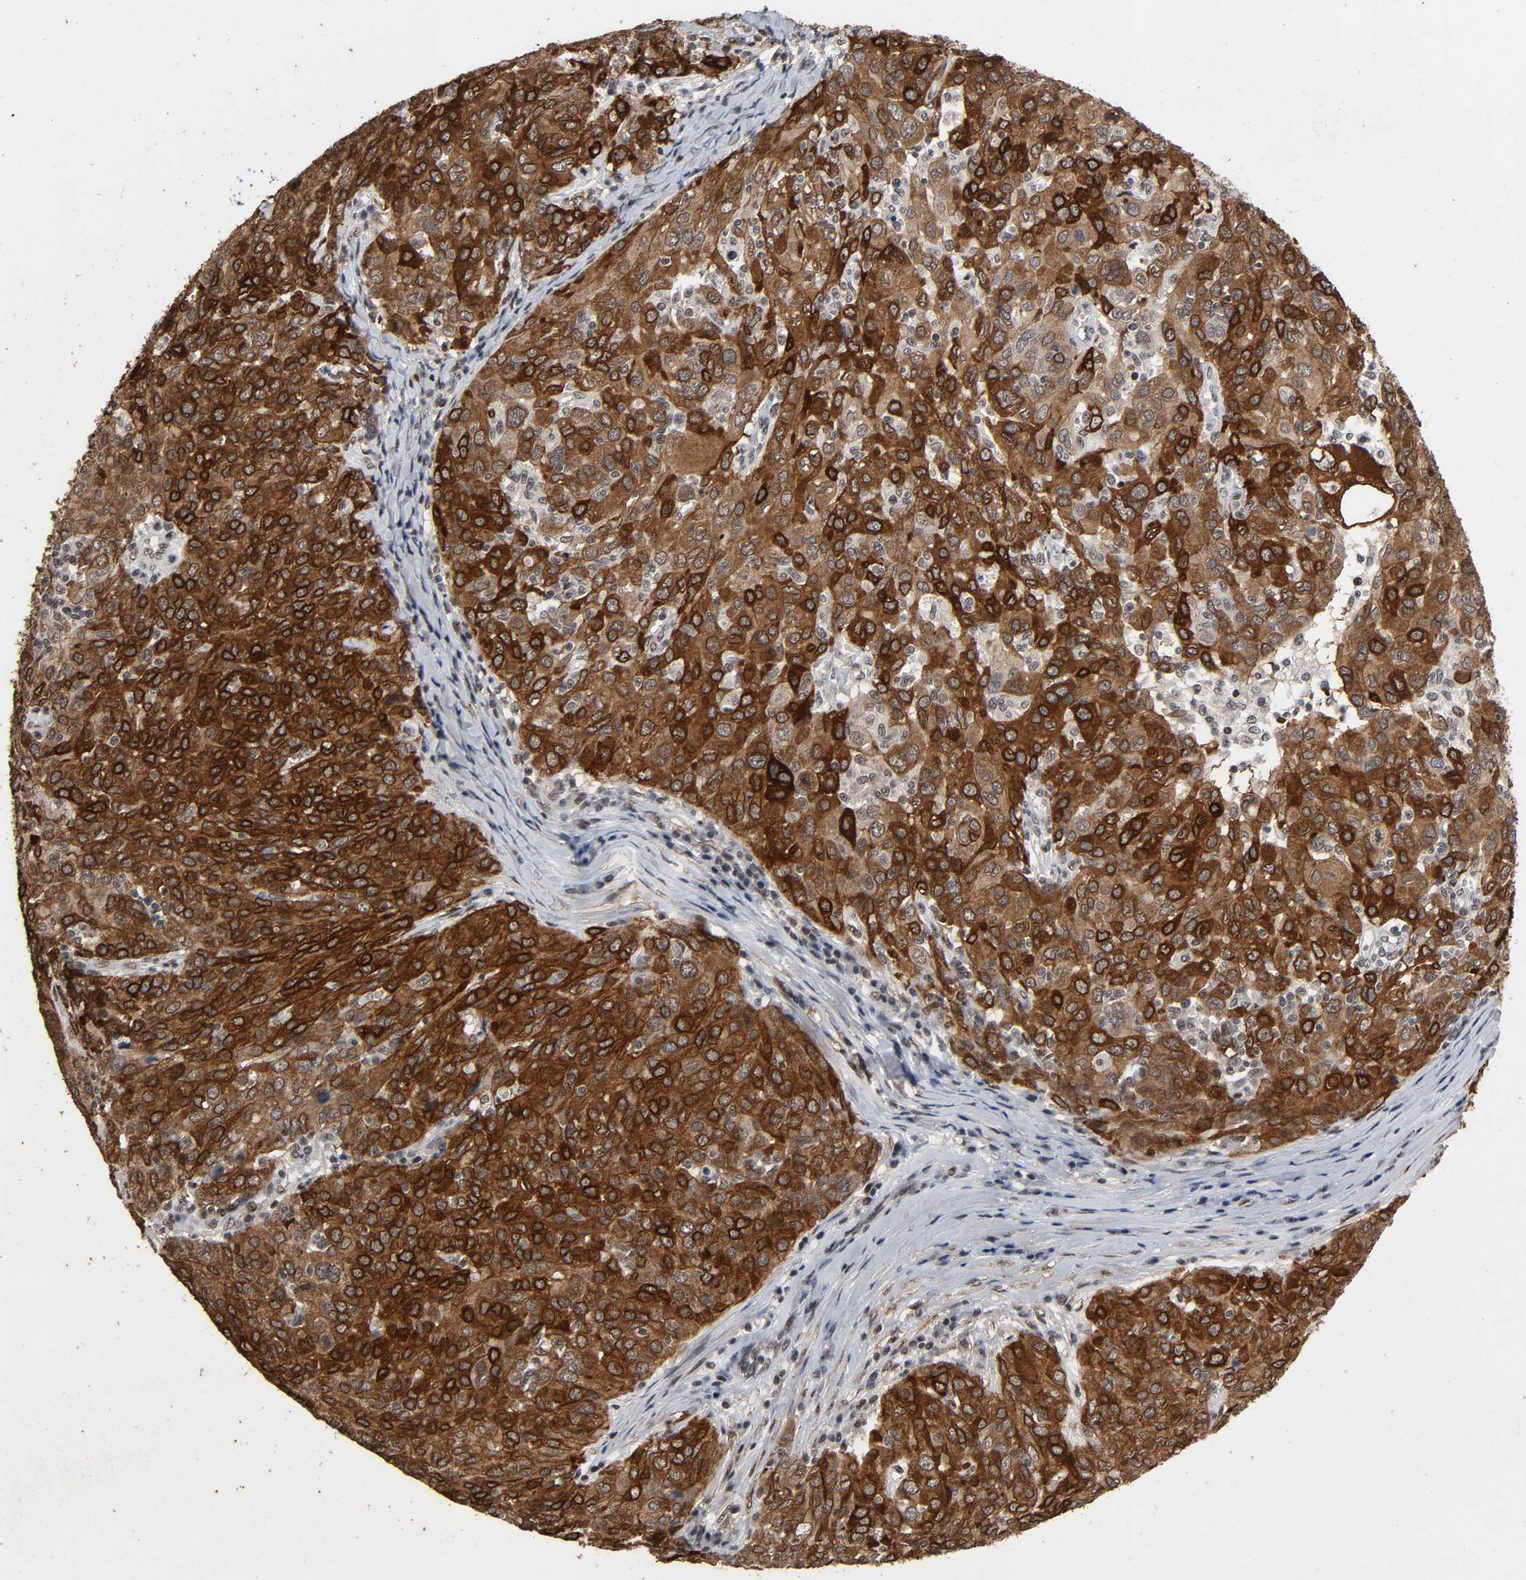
{"staining": {"intensity": "strong", "quantity": "25%-75%", "location": "cytoplasmic/membranous"}, "tissue": "ovarian cancer", "cell_type": "Tumor cells", "image_type": "cancer", "snomed": [{"axis": "morphology", "description": "Carcinoma, endometroid"}, {"axis": "topography", "description": "Ovary"}], "caption": "Ovarian endometroid carcinoma tissue demonstrates strong cytoplasmic/membranous expression in about 25%-75% of tumor cells, visualized by immunohistochemistry.", "gene": "AHNAK2", "patient": {"sex": "female", "age": 50}}